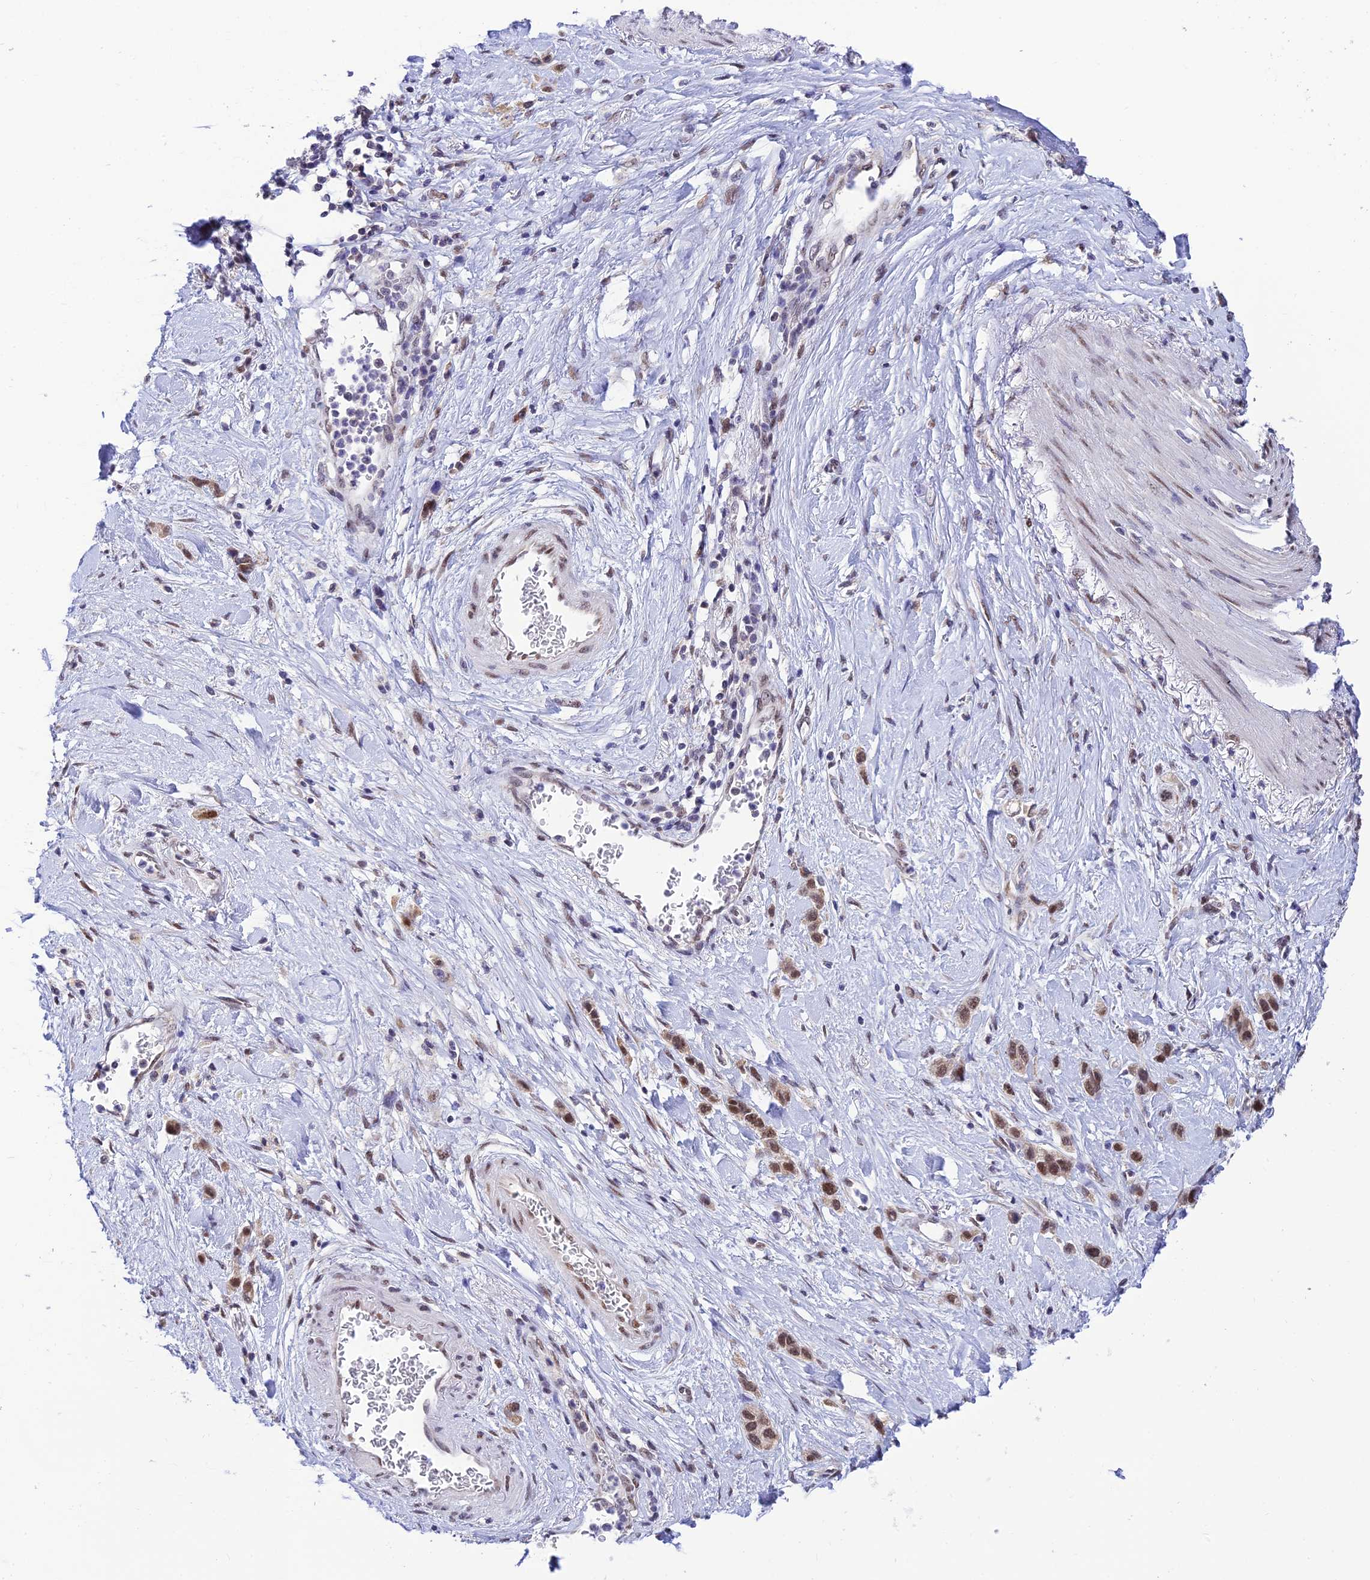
{"staining": {"intensity": "moderate", "quantity": ">75%", "location": "nuclear"}, "tissue": "stomach cancer", "cell_type": "Tumor cells", "image_type": "cancer", "snomed": [{"axis": "morphology", "description": "Adenocarcinoma, NOS"}, {"axis": "morphology", "description": "Adenocarcinoma, High grade"}, {"axis": "topography", "description": "Stomach, upper"}, {"axis": "topography", "description": "Stomach, lower"}], "caption": "This is an image of immunohistochemistry (IHC) staining of stomach high-grade adenocarcinoma, which shows moderate expression in the nuclear of tumor cells.", "gene": "C2orf49", "patient": {"sex": "female", "age": 65}}